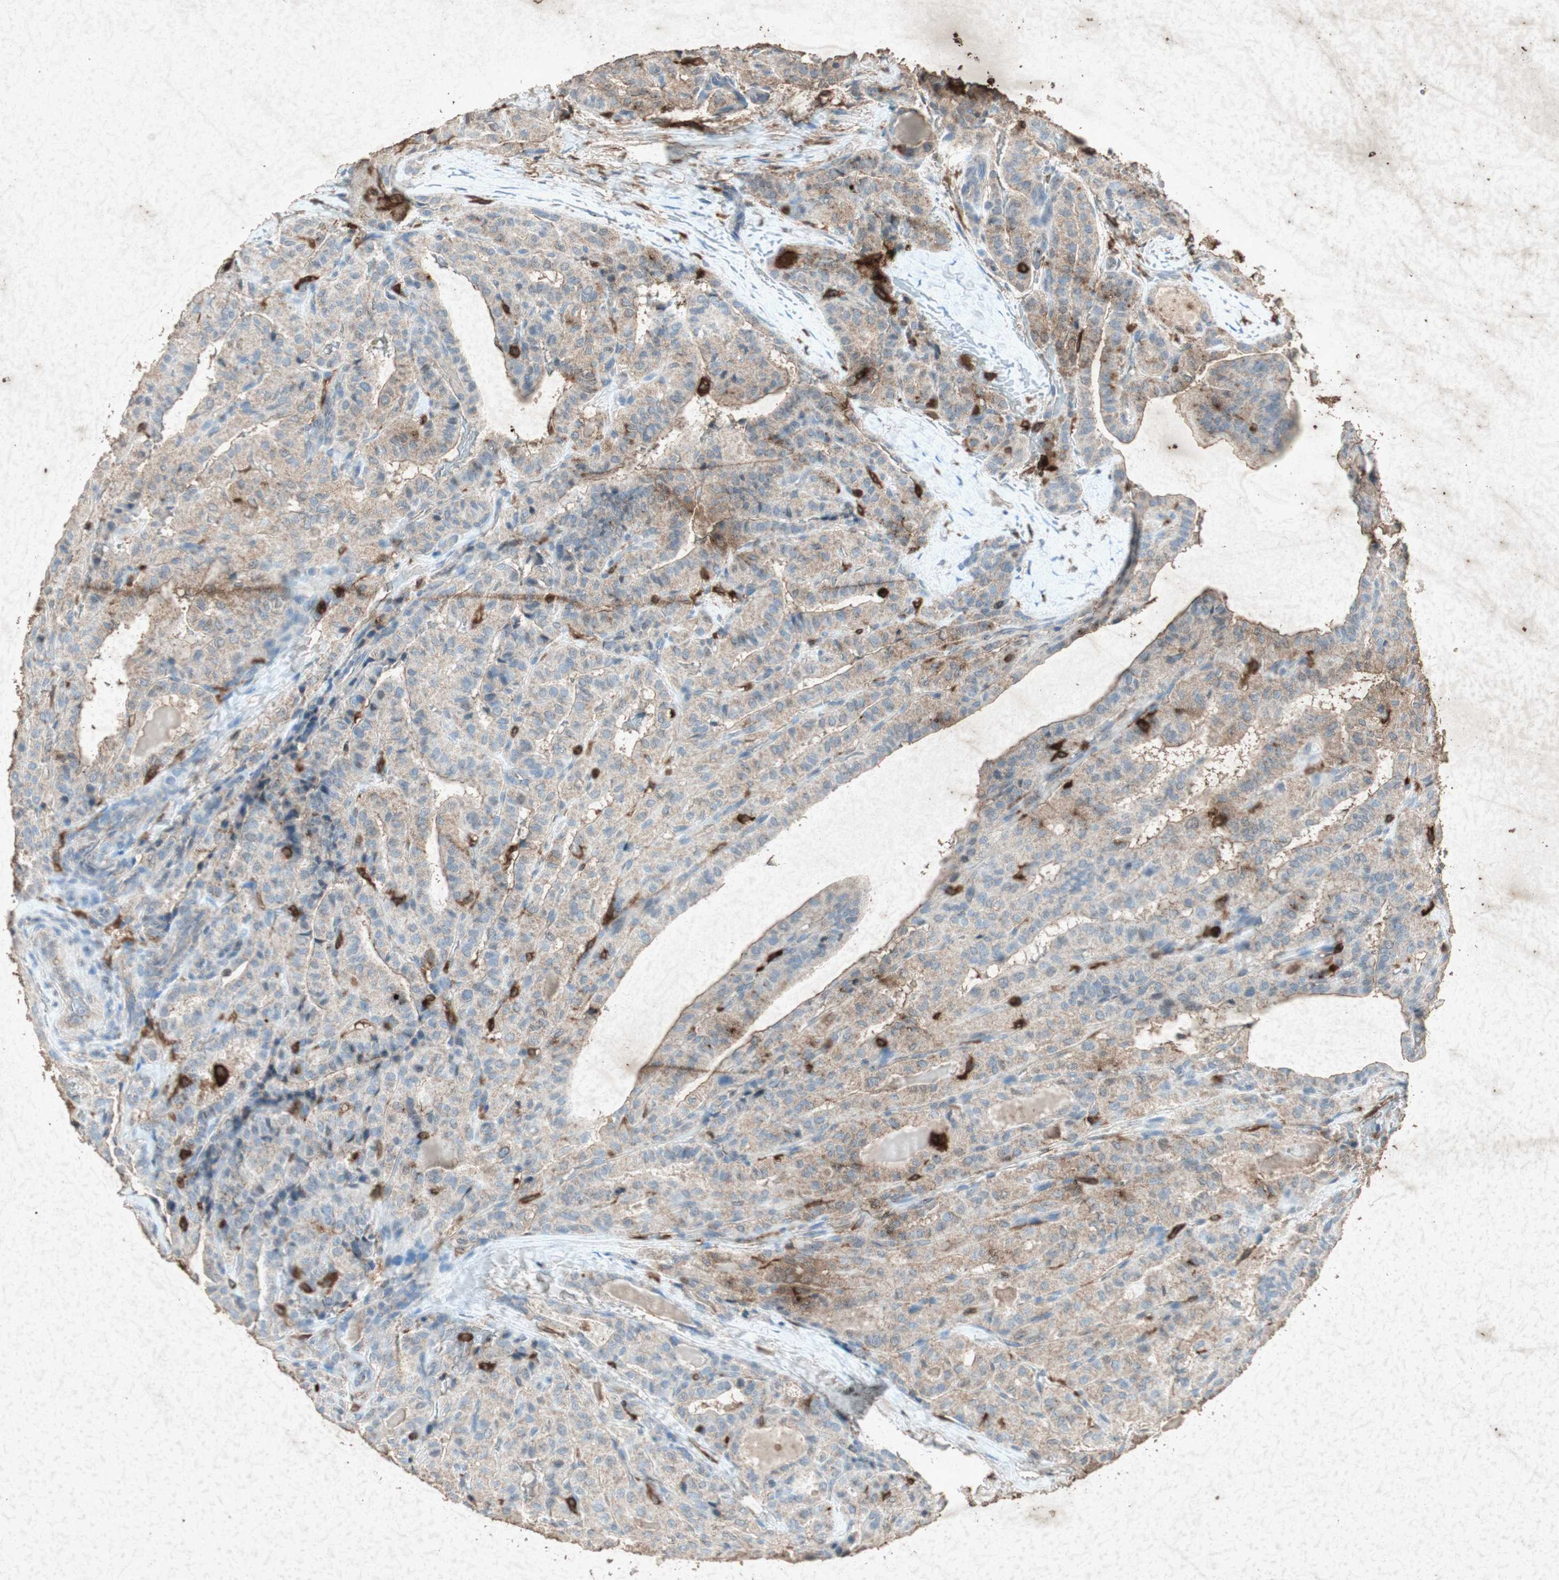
{"staining": {"intensity": "weak", "quantity": ">75%", "location": "cytoplasmic/membranous"}, "tissue": "thyroid cancer", "cell_type": "Tumor cells", "image_type": "cancer", "snomed": [{"axis": "morphology", "description": "Papillary adenocarcinoma, NOS"}, {"axis": "topography", "description": "Thyroid gland"}], "caption": "This is an image of IHC staining of thyroid cancer, which shows weak expression in the cytoplasmic/membranous of tumor cells.", "gene": "TYROBP", "patient": {"sex": "male", "age": 77}}